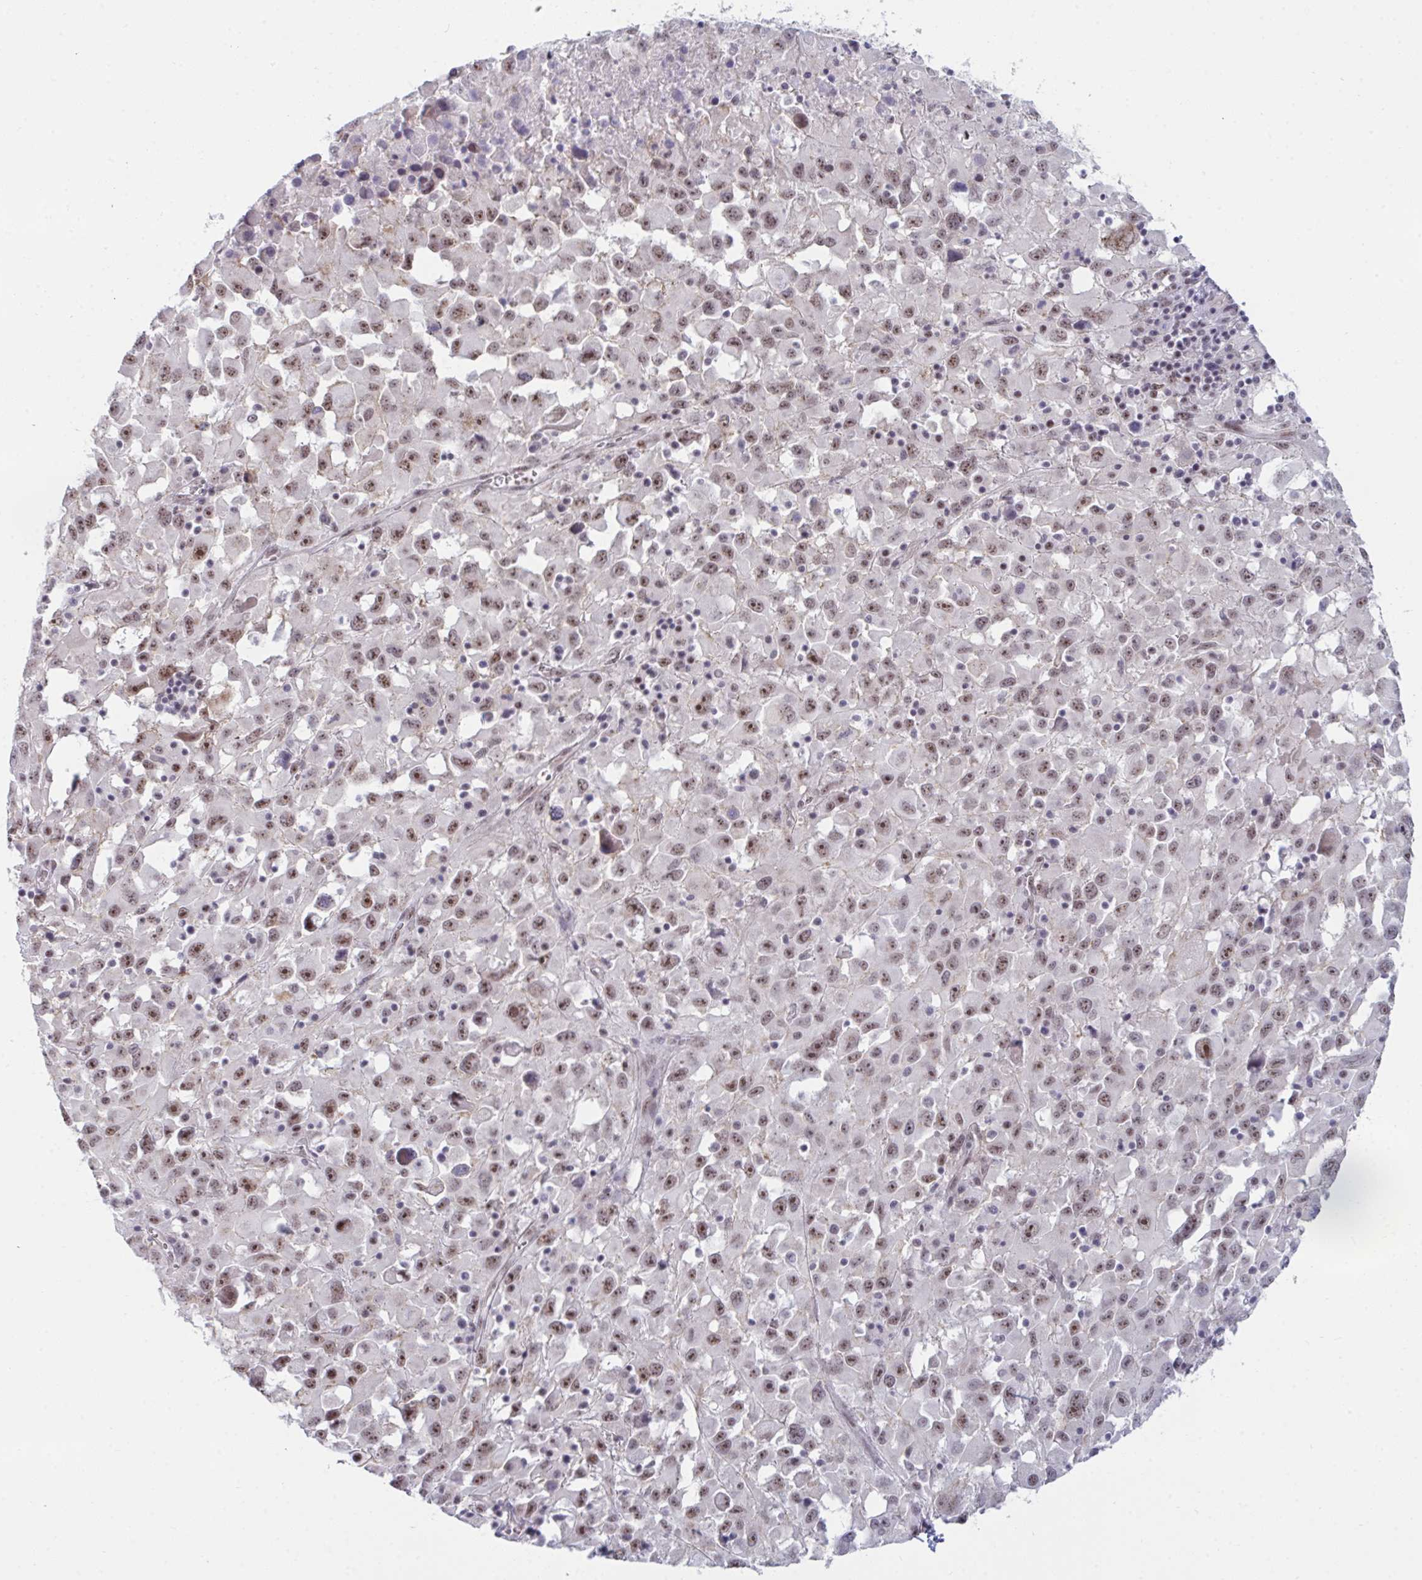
{"staining": {"intensity": "moderate", "quantity": ">75%", "location": "nuclear"}, "tissue": "melanoma", "cell_type": "Tumor cells", "image_type": "cancer", "snomed": [{"axis": "morphology", "description": "Malignant melanoma, Metastatic site"}, {"axis": "topography", "description": "Soft tissue"}], "caption": "Protein staining of malignant melanoma (metastatic site) tissue exhibits moderate nuclear positivity in approximately >75% of tumor cells.", "gene": "PRR14", "patient": {"sex": "male", "age": 50}}